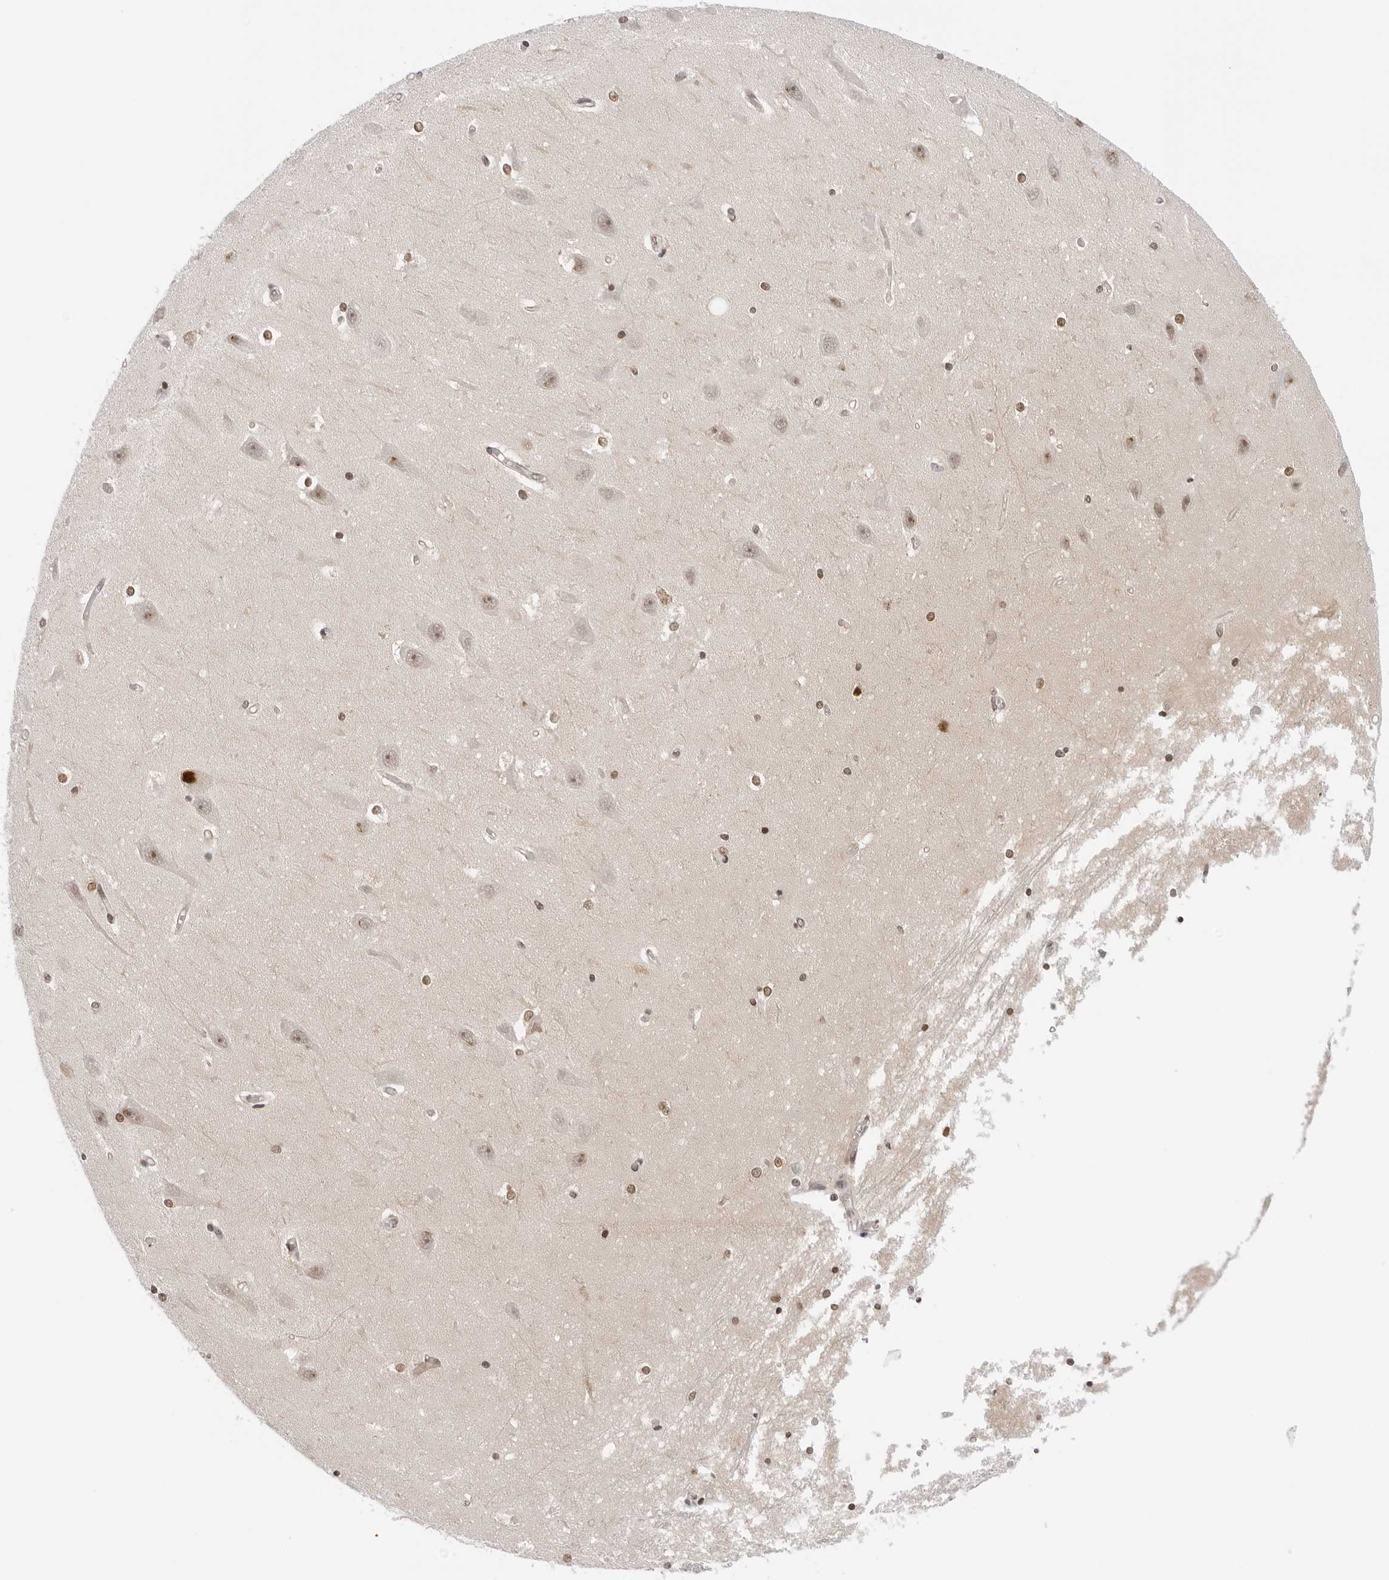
{"staining": {"intensity": "moderate", "quantity": "25%-75%", "location": "nuclear"}, "tissue": "hippocampus", "cell_type": "Glial cells", "image_type": "normal", "snomed": [{"axis": "morphology", "description": "Normal tissue, NOS"}, {"axis": "topography", "description": "Hippocampus"}], "caption": "IHC of benign human hippocampus shows medium levels of moderate nuclear staining in approximately 25%-75% of glial cells.", "gene": "WDR77", "patient": {"sex": "male", "age": 45}}